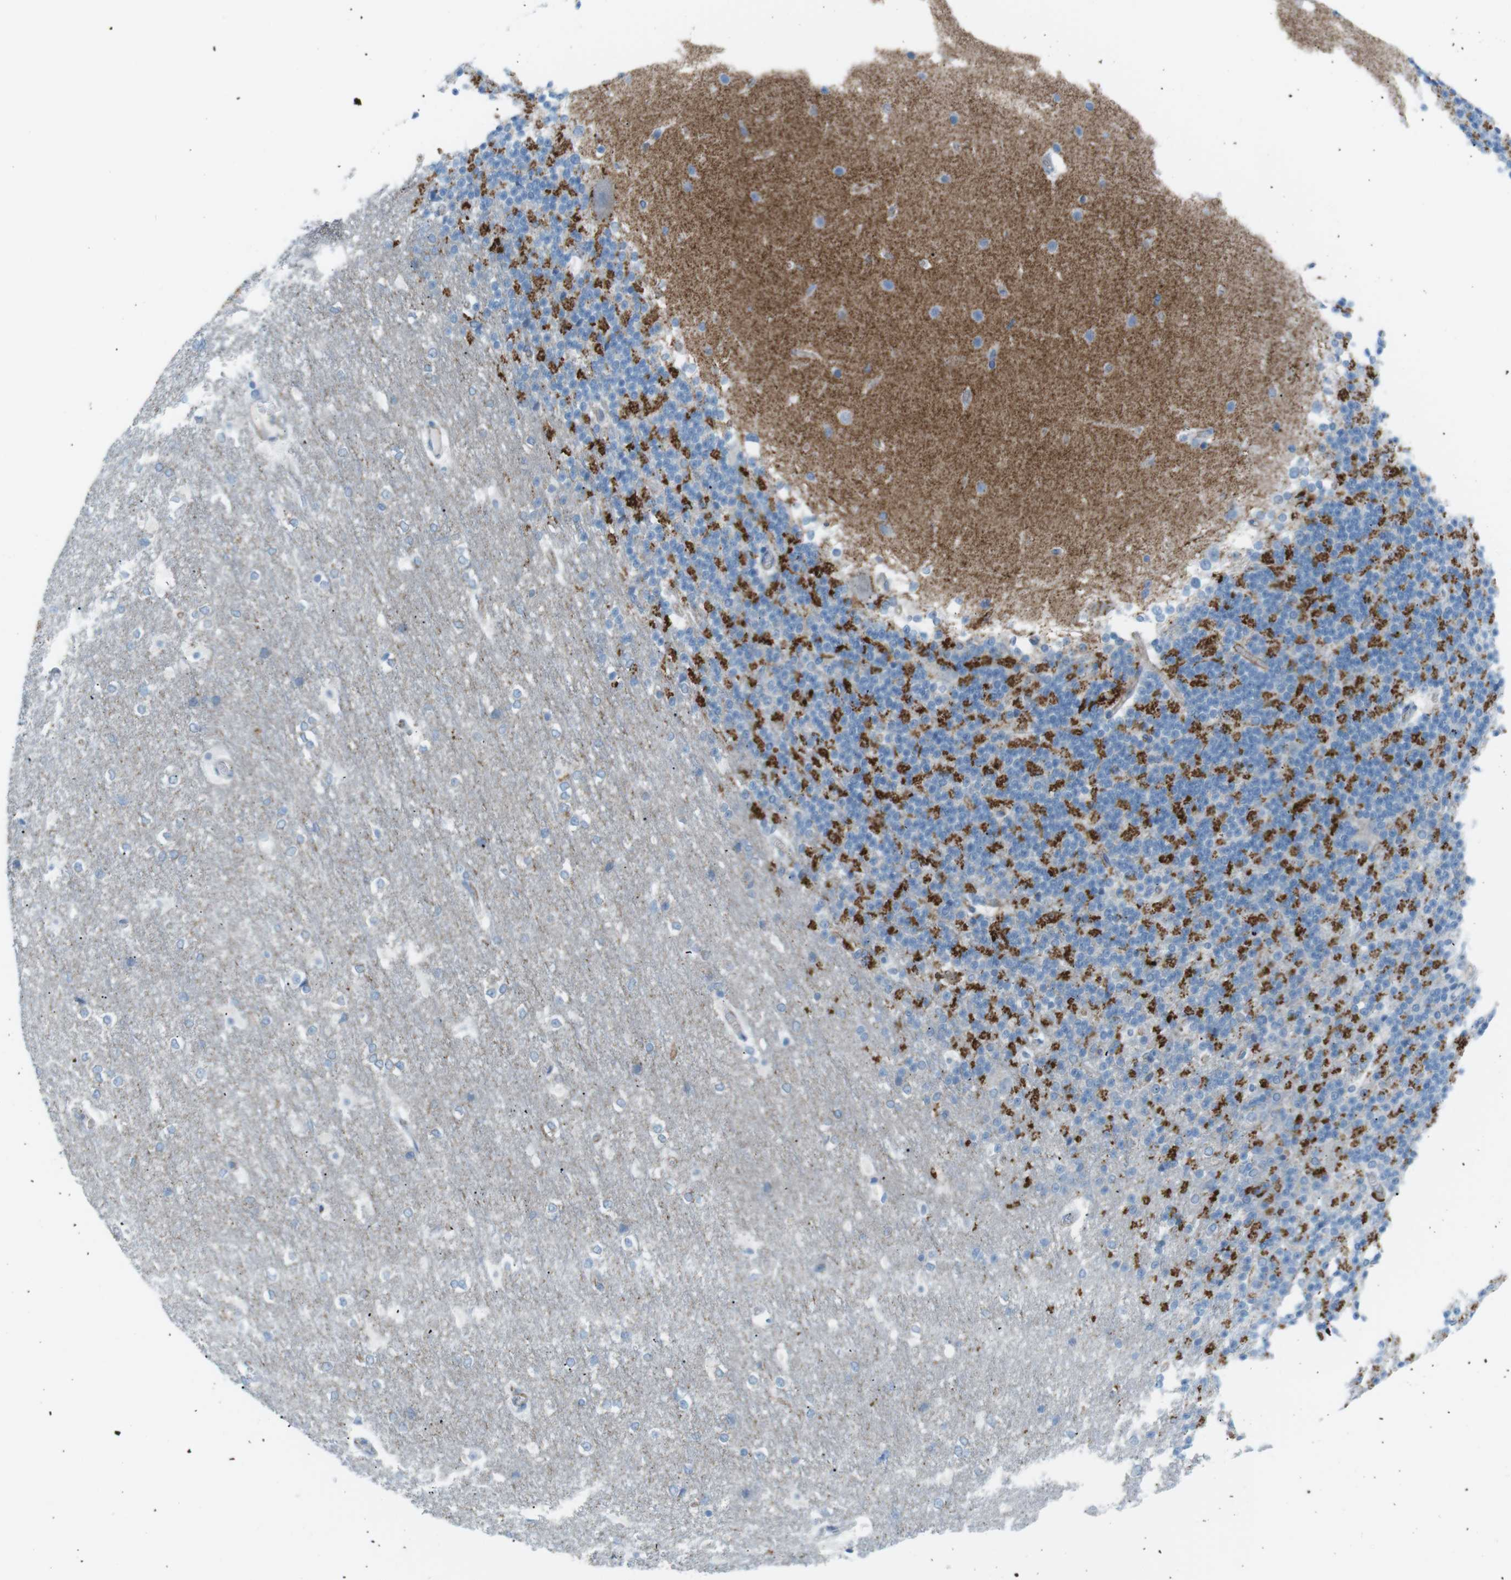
{"staining": {"intensity": "strong", "quantity": "25%-75%", "location": "cytoplasmic/membranous"}, "tissue": "cerebellum", "cell_type": "Cells in granular layer", "image_type": "normal", "snomed": [{"axis": "morphology", "description": "Normal tissue, NOS"}, {"axis": "topography", "description": "Cerebellum"}], "caption": "Immunohistochemical staining of unremarkable cerebellum exhibits strong cytoplasmic/membranous protein positivity in approximately 25%-75% of cells in granular layer.", "gene": "VAMP1", "patient": {"sex": "female", "age": 19}}